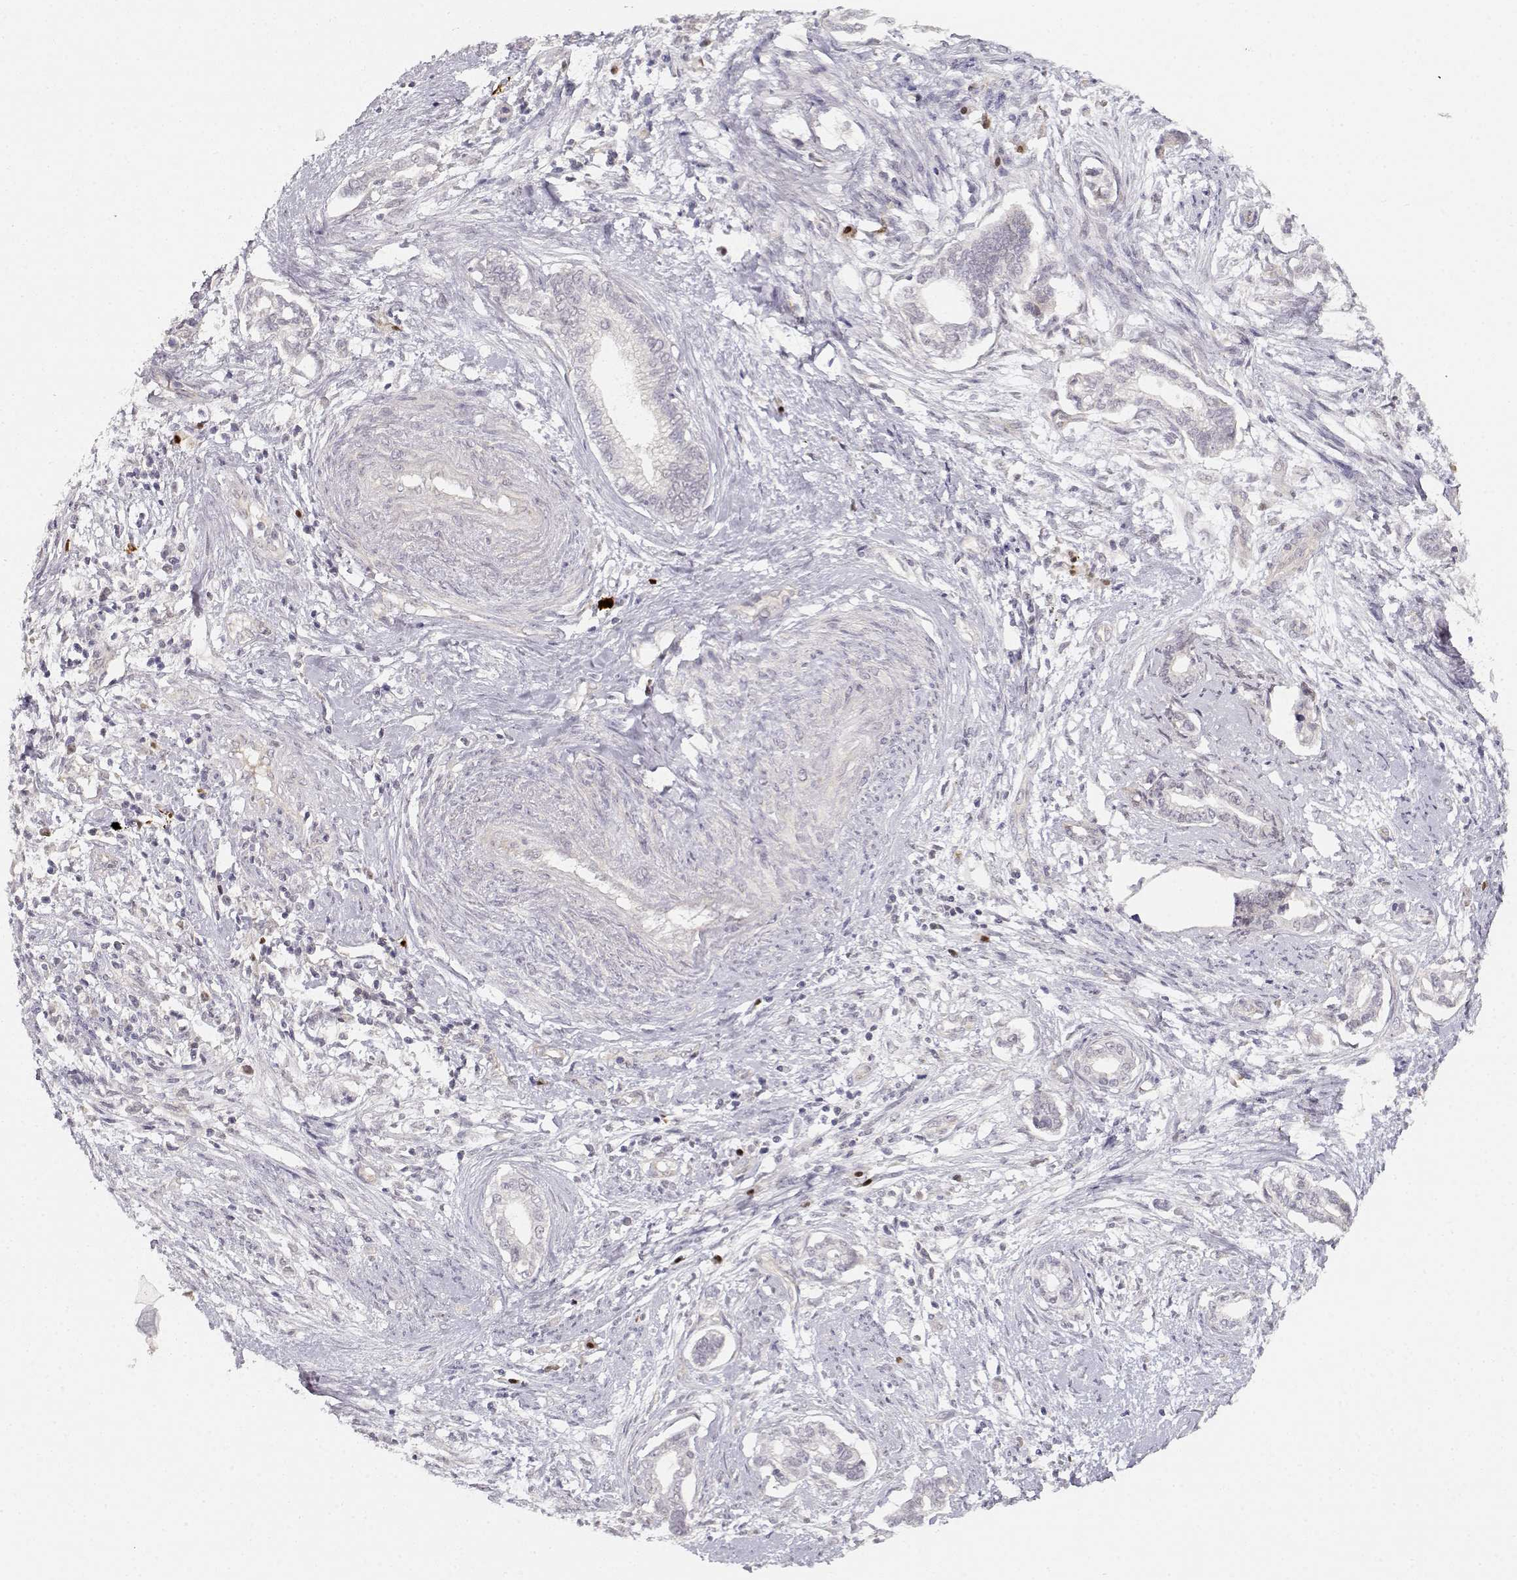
{"staining": {"intensity": "negative", "quantity": "none", "location": "none"}, "tissue": "cervical cancer", "cell_type": "Tumor cells", "image_type": "cancer", "snomed": [{"axis": "morphology", "description": "Adenocarcinoma, NOS"}, {"axis": "topography", "description": "Cervix"}], "caption": "This is an immunohistochemistry histopathology image of human cervical cancer (adenocarcinoma). There is no expression in tumor cells.", "gene": "EAF2", "patient": {"sex": "female", "age": 62}}